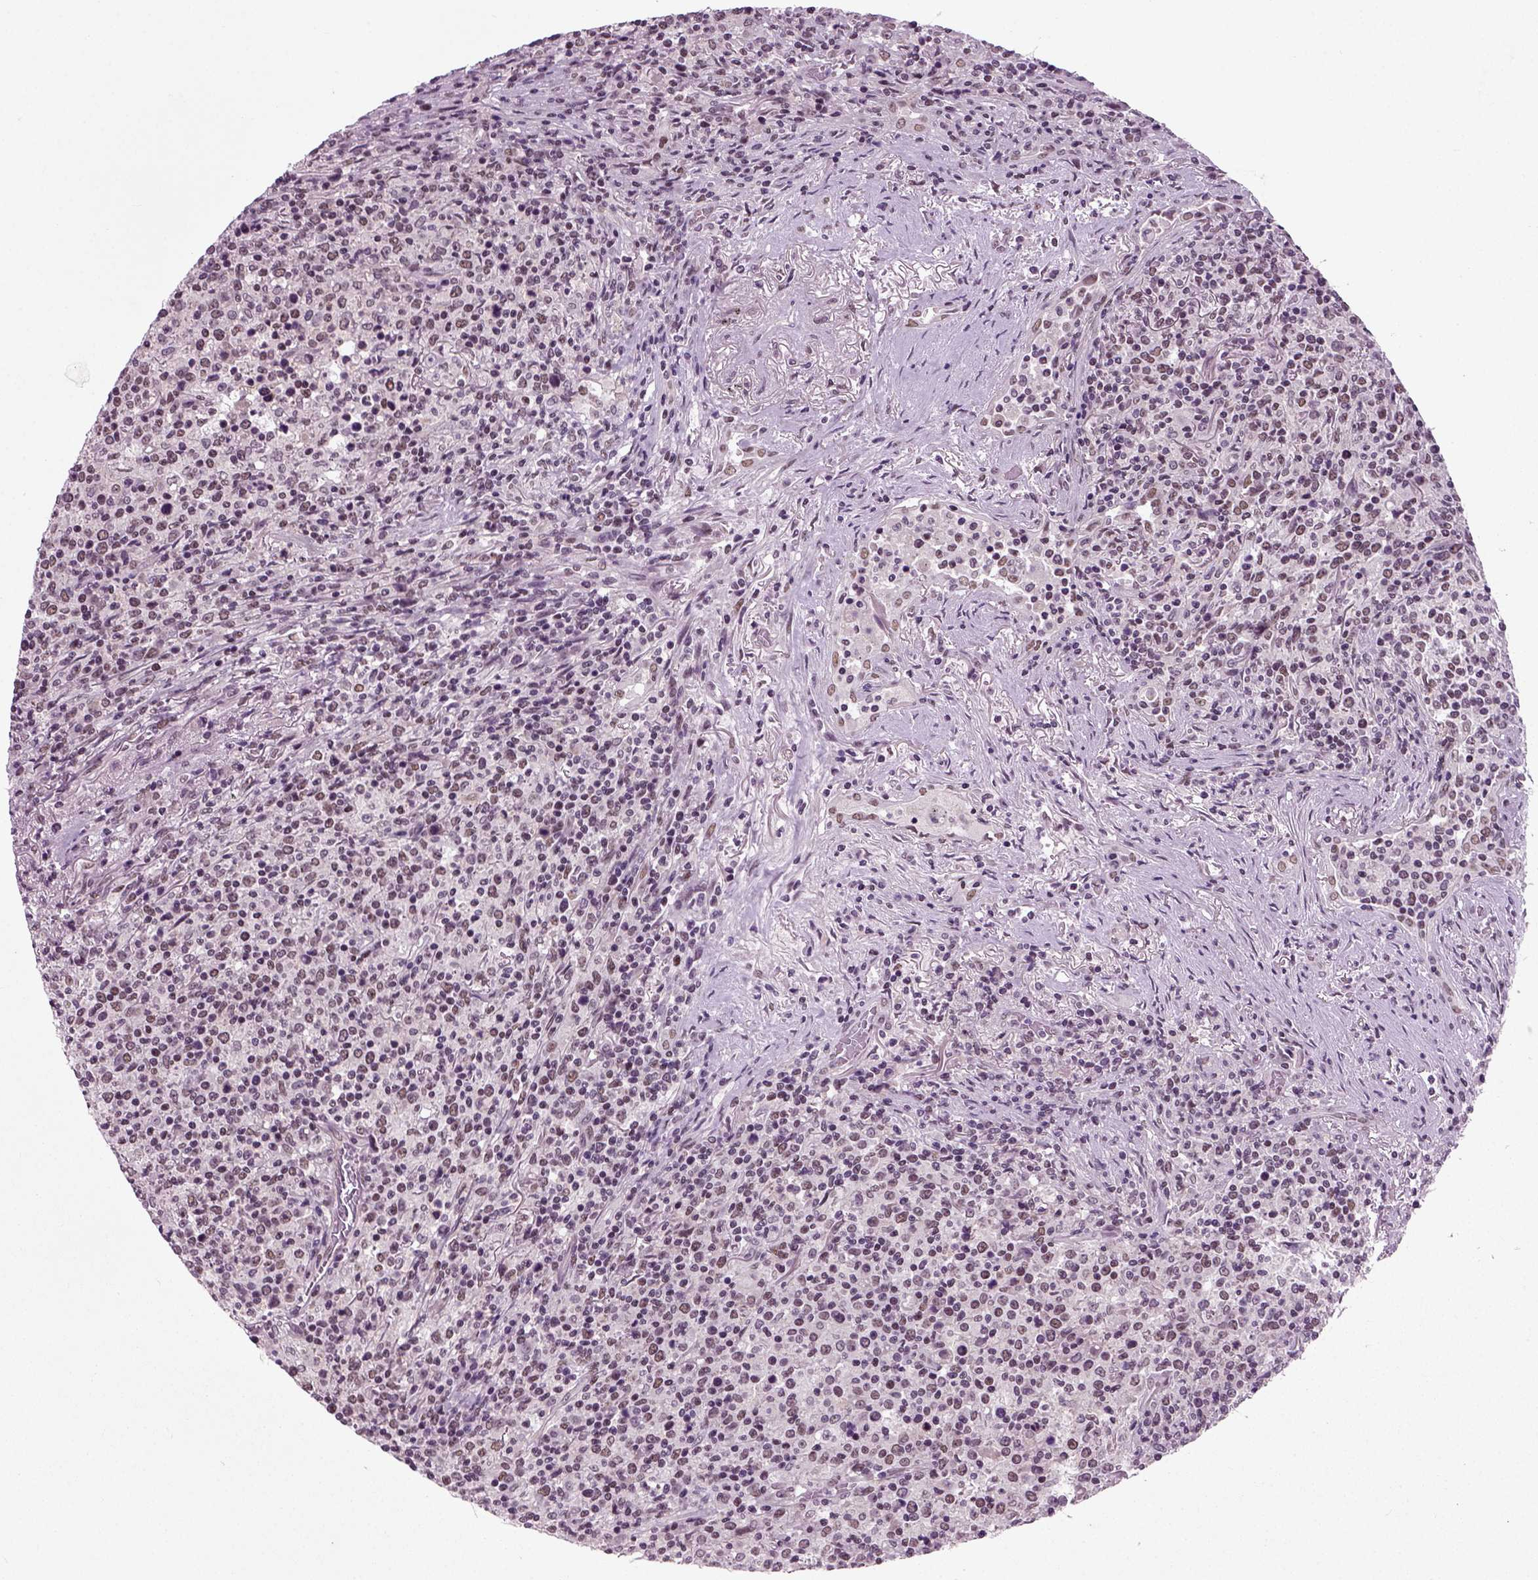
{"staining": {"intensity": "negative", "quantity": "none", "location": "none"}, "tissue": "lymphoma", "cell_type": "Tumor cells", "image_type": "cancer", "snomed": [{"axis": "morphology", "description": "Malignant lymphoma, non-Hodgkin's type, High grade"}, {"axis": "topography", "description": "Lung"}], "caption": "Image shows no protein staining in tumor cells of lymphoma tissue.", "gene": "RCOR3", "patient": {"sex": "male", "age": 79}}